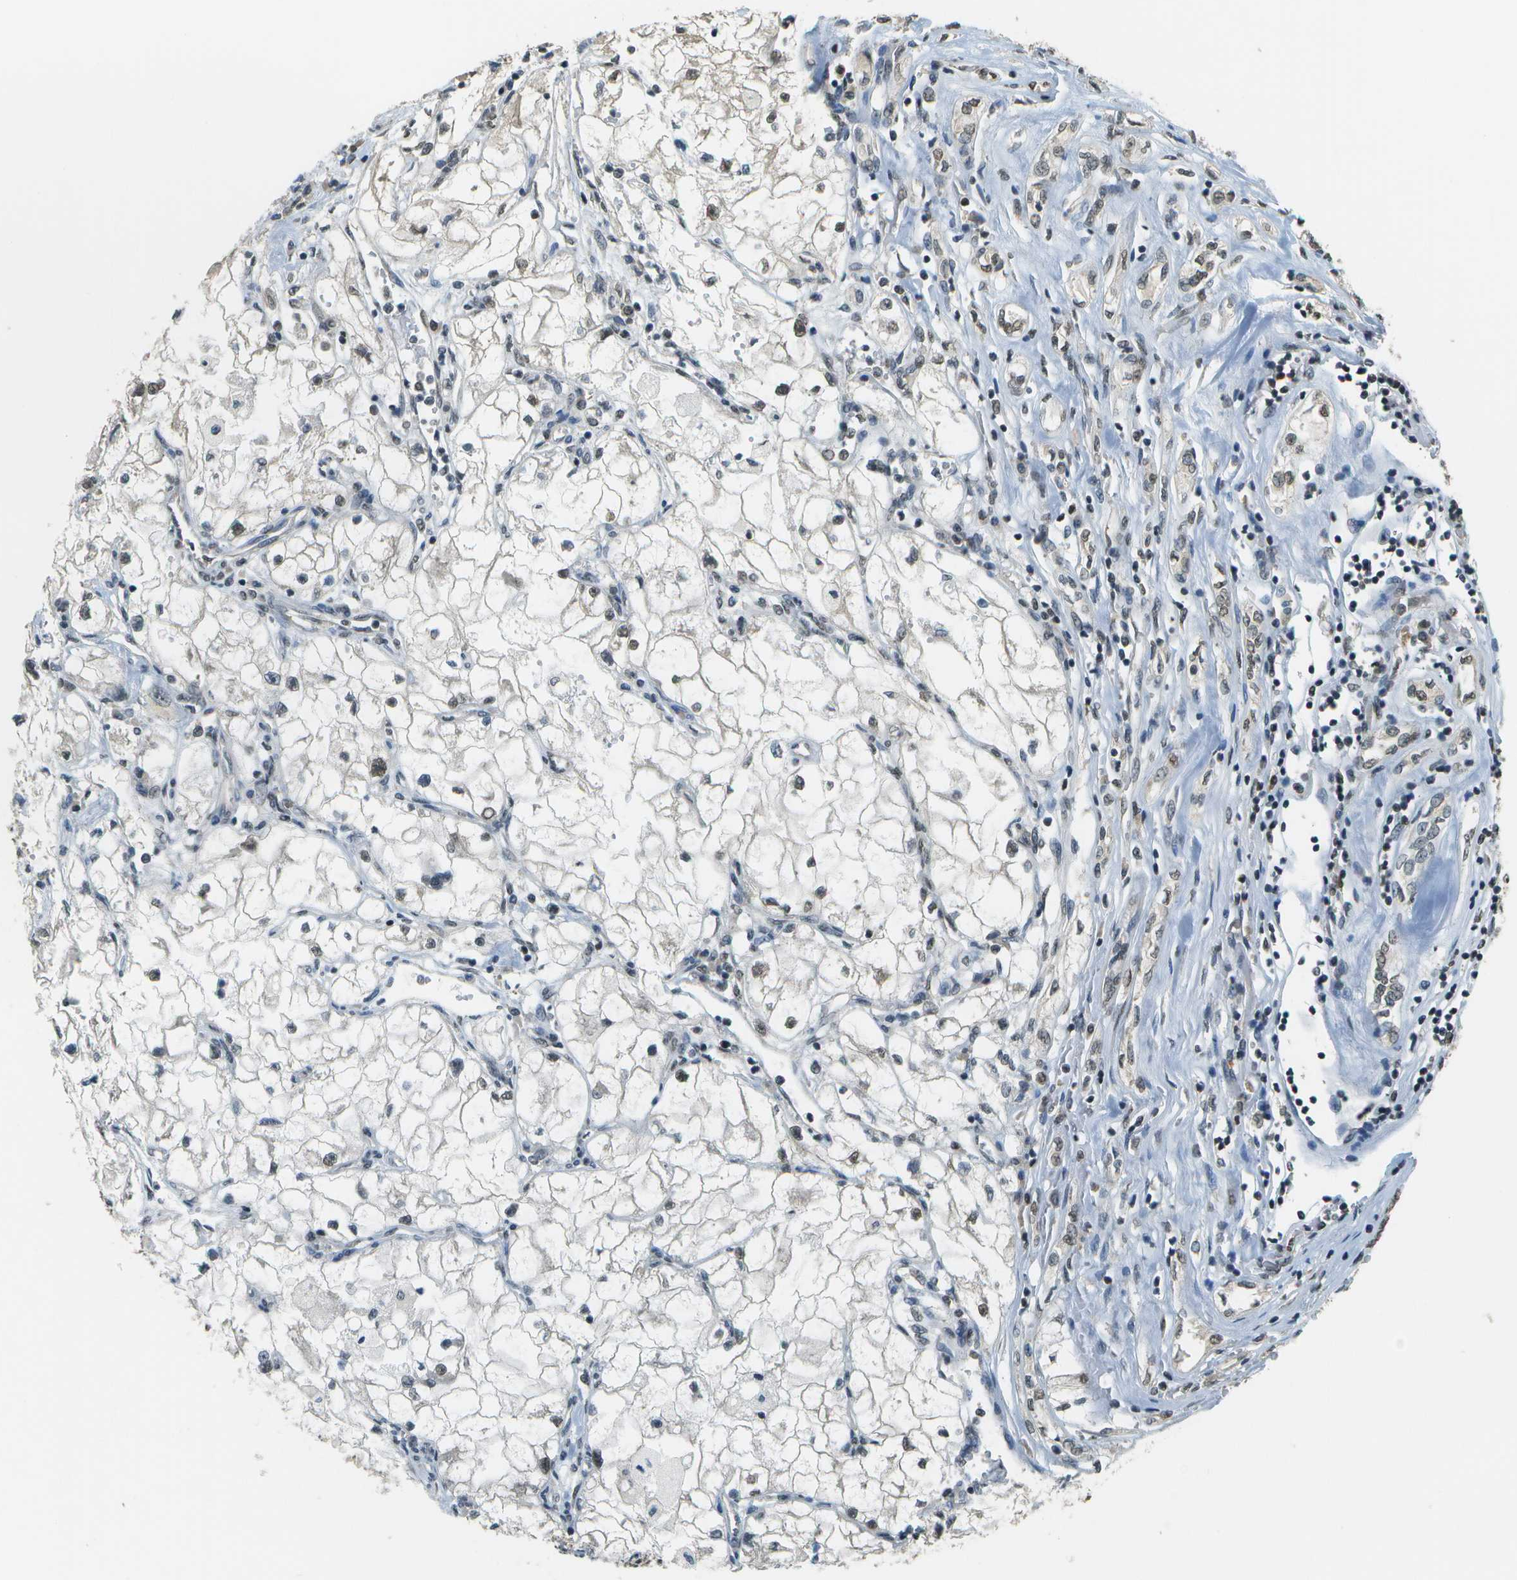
{"staining": {"intensity": "weak", "quantity": ">75%", "location": "nuclear"}, "tissue": "renal cancer", "cell_type": "Tumor cells", "image_type": "cancer", "snomed": [{"axis": "morphology", "description": "Adenocarcinoma, NOS"}, {"axis": "topography", "description": "Kidney"}], "caption": "Protein staining reveals weak nuclear positivity in about >75% of tumor cells in renal cancer. The staining was performed using DAB (3,3'-diaminobenzidine), with brown indicating positive protein expression. Nuclei are stained blue with hematoxylin.", "gene": "ABL2", "patient": {"sex": "female", "age": 70}}